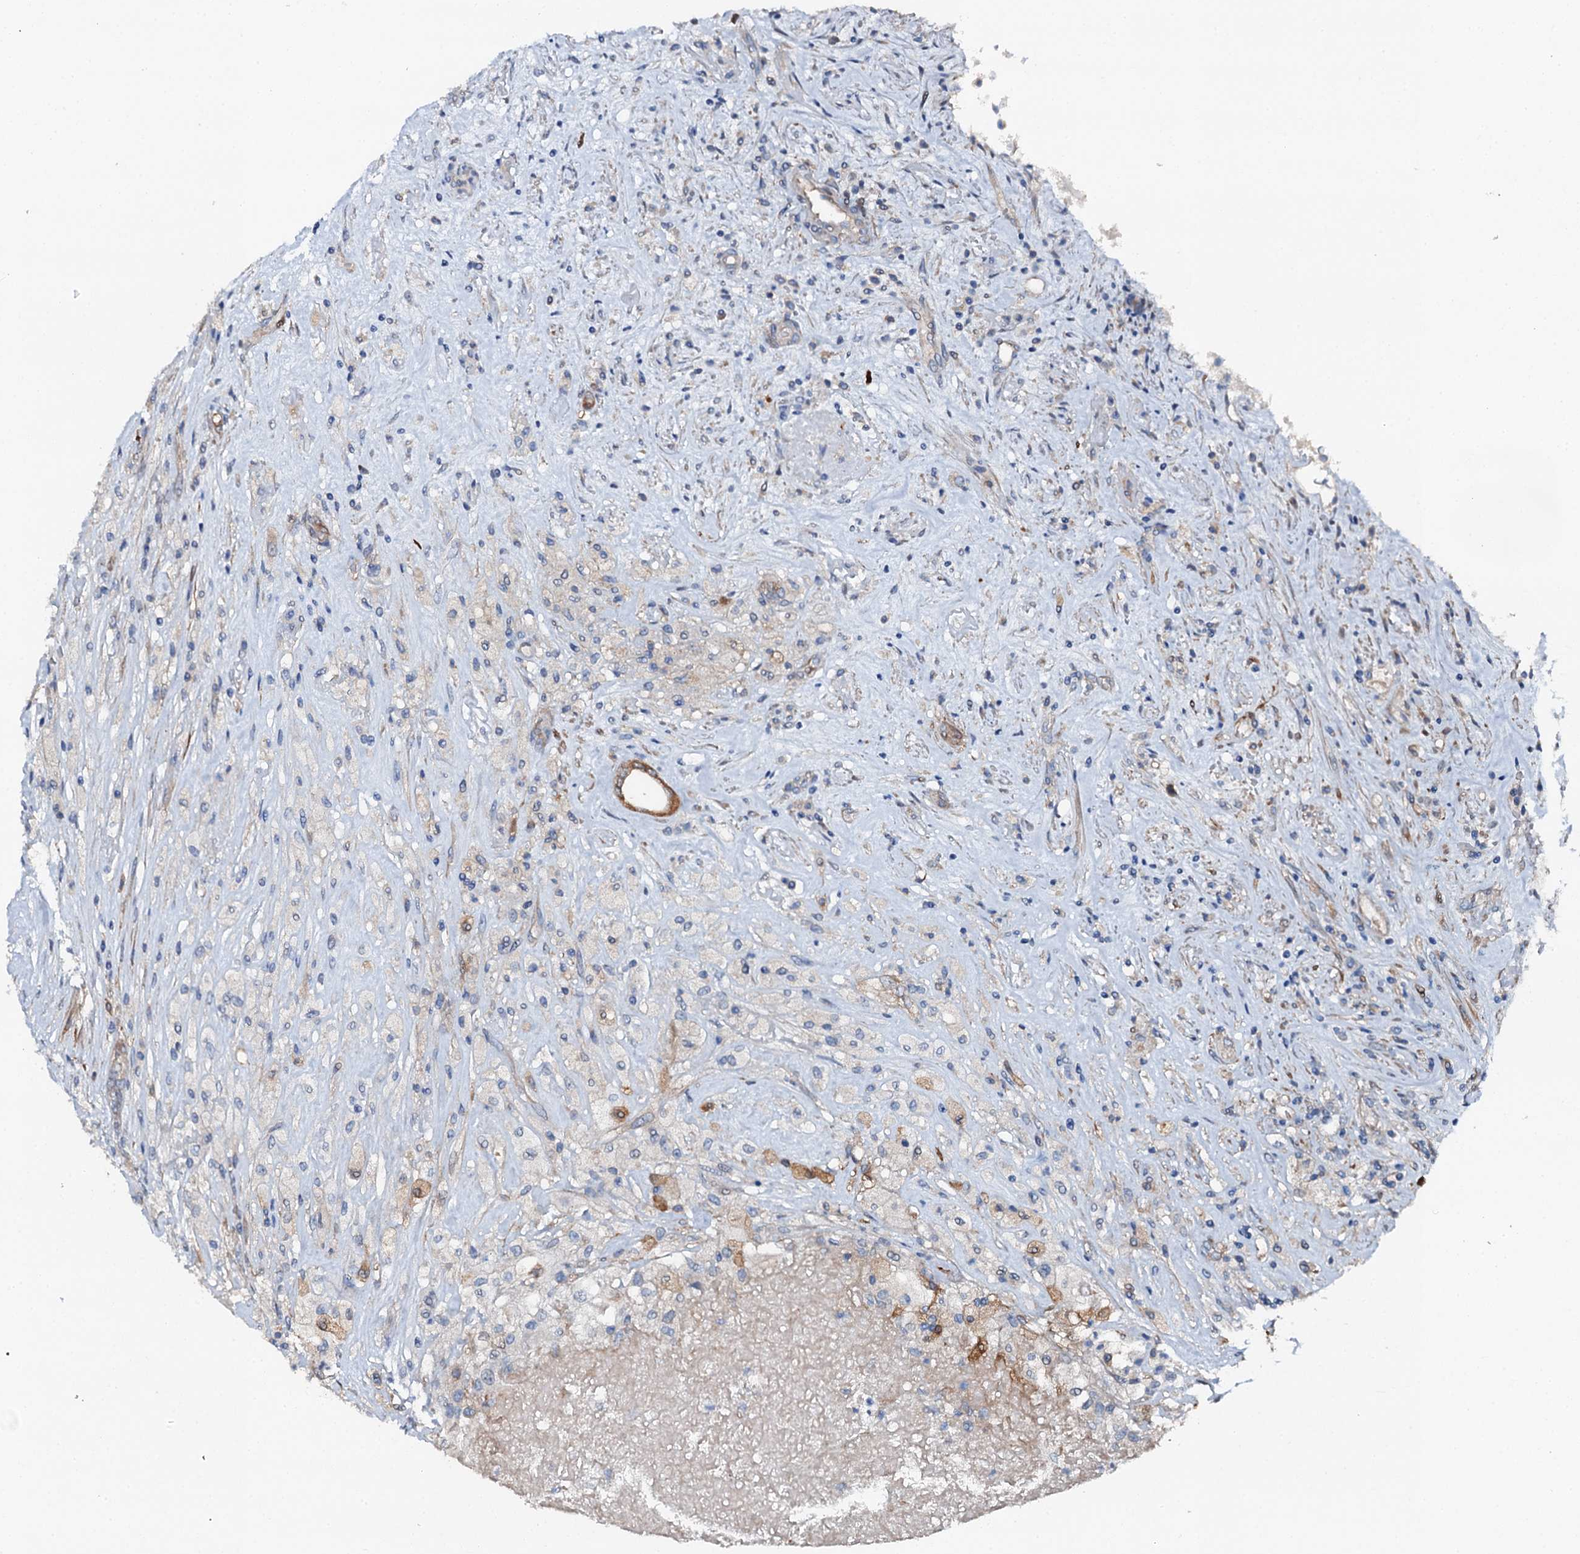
{"staining": {"intensity": "moderate", "quantity": "<25%", "location": "cytoplasmic/membranous"}, "tissue": "renal cancer", "cell_type": "Tumor cells", "image_type": "cancer", "snomed": [{"axis": "morphology", "description": "Adenocarcinoma, NOS"}, {"axis": "topography", "description": "Kidney"}], "caption": "This is an image of immunohistochemistry staining of renal cancer, which shows moderate positivity in the cytoplasmic/membranous of tumor cells.", "gene": "GFOD2", "patient": {"sex": "female", "age": 54}}